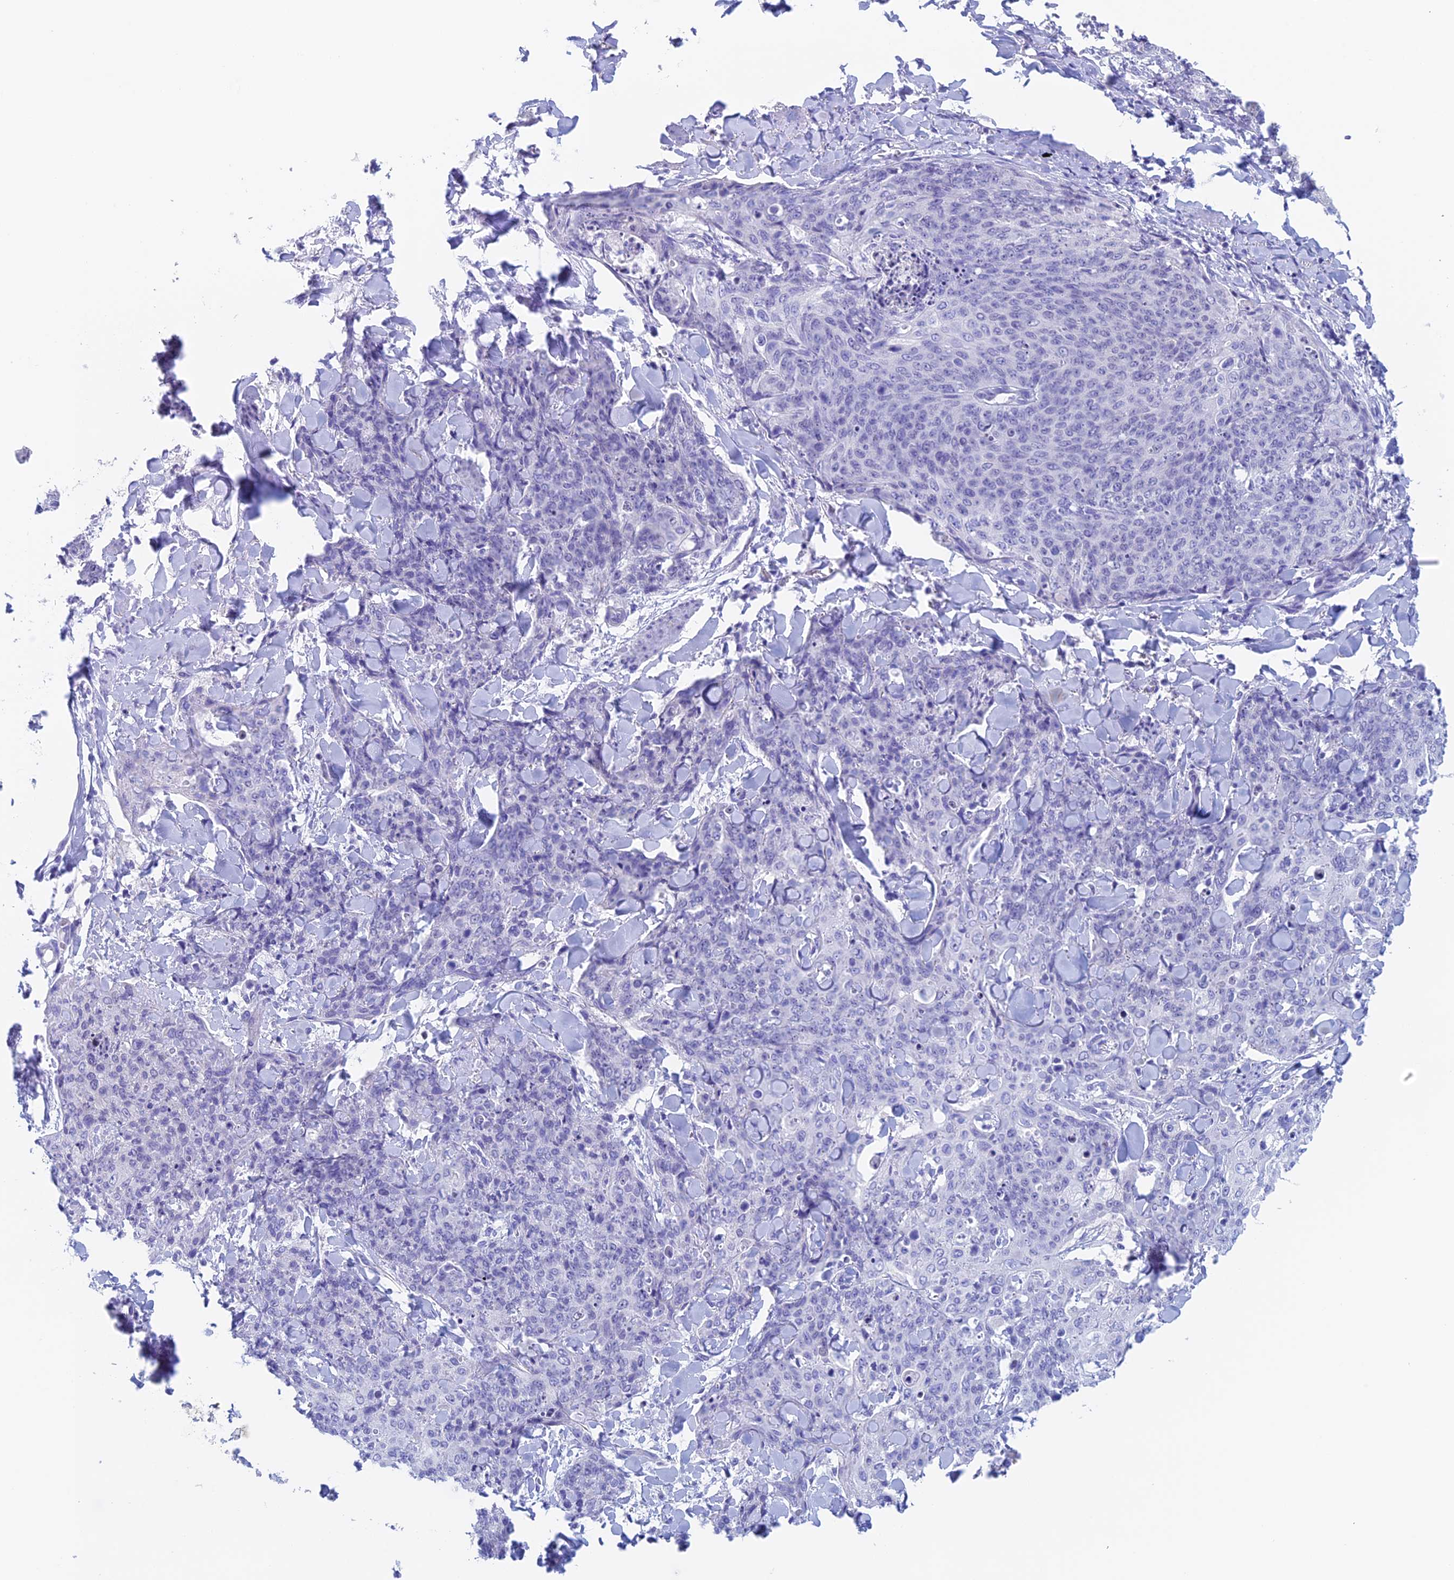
{"staining": {"intensity": "negative", "quantity": "none", "location": "none"}, "tissue": "skin cancer", "cell_type": "Tumor cells", "image_type": "cancer", "snomed": [{"axis": "morphology", "description": "Squamous cell carcinoma, NOS"}, {"axis": "topography", "description": "Skin"}, {"axis": "topography", "description": "Vulva"}], "caption": "A histopathology image of squamous cell carcinoma (skin) stained for a protein displays no brown staining in tumor cells.", "gene": "PSMC3IP", "patient": {"sex": "female", "age": 85}}